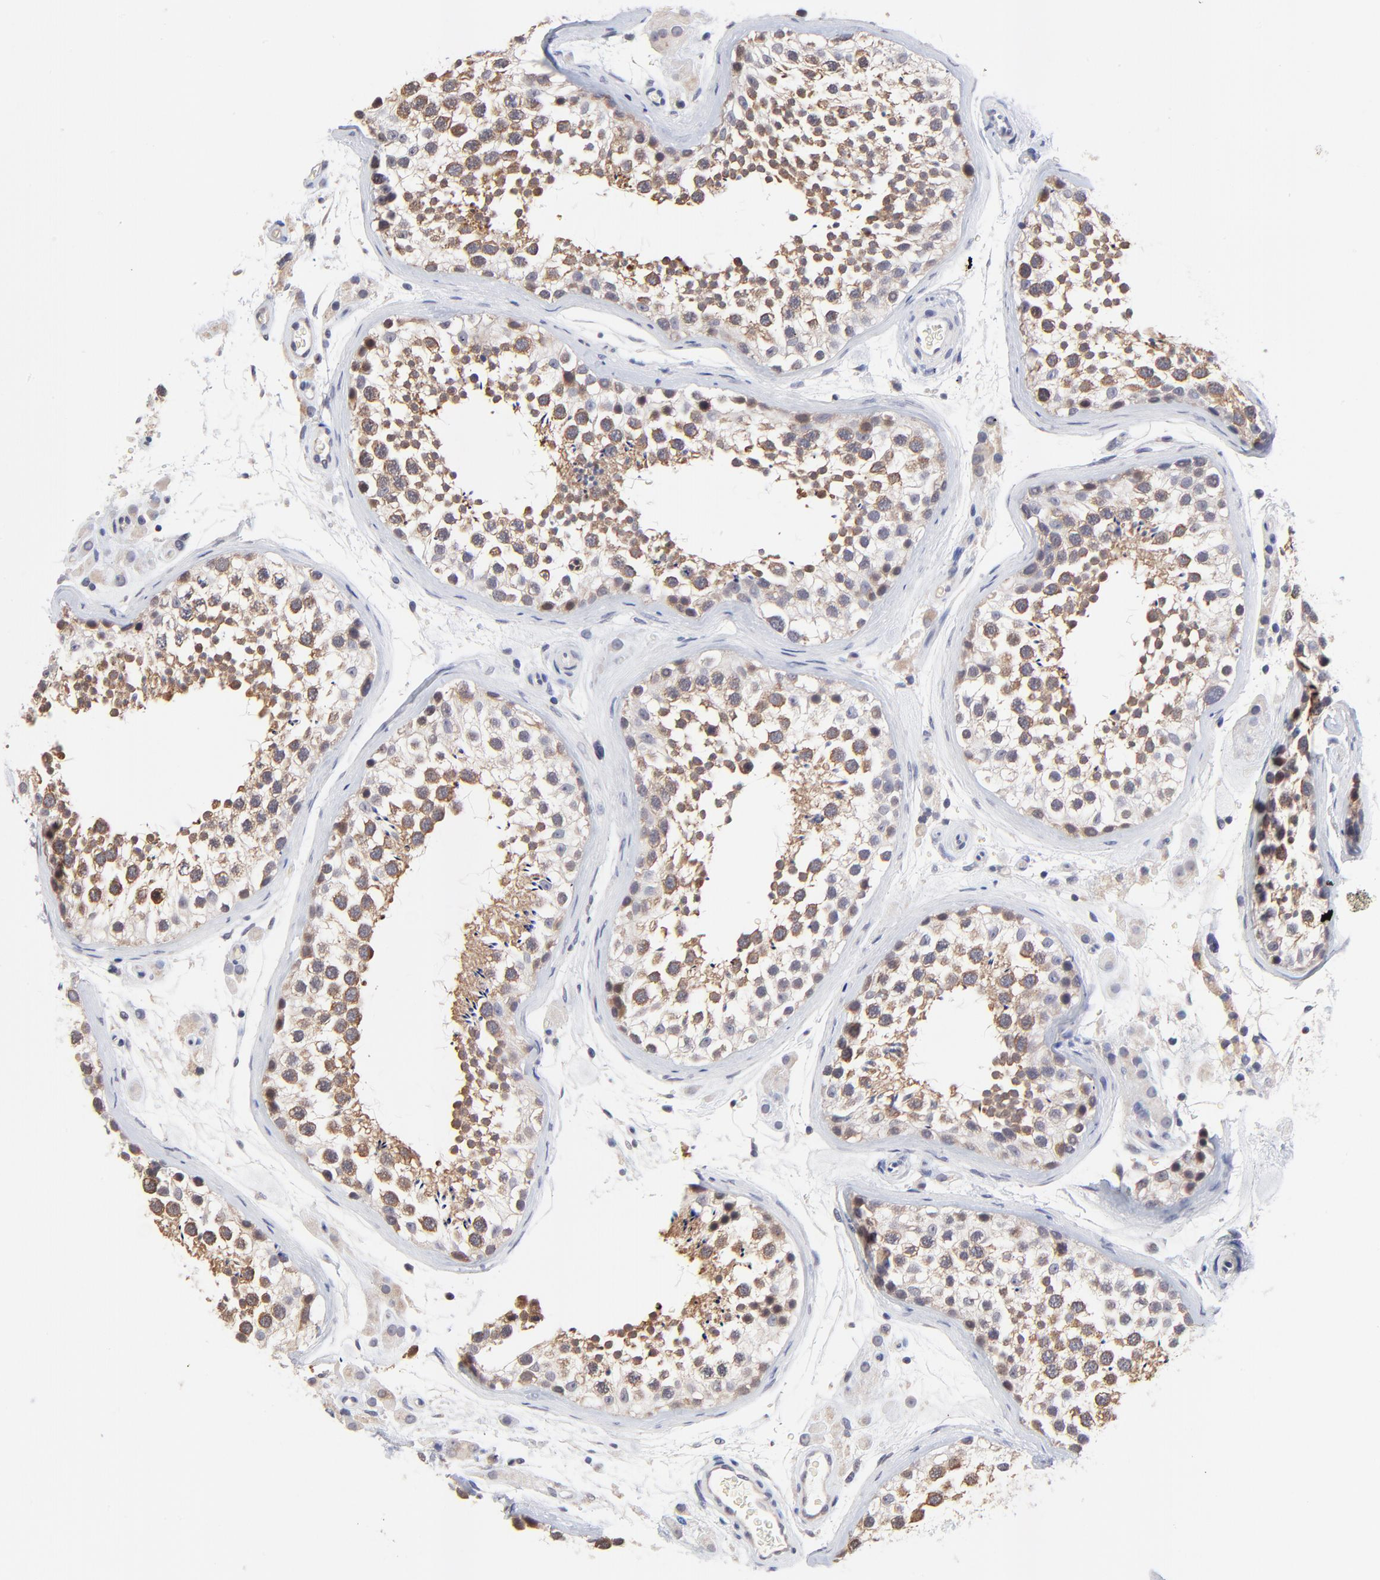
{"staining": {"intensity": "moderate", "quantity": "25%-75%", "location": "cytoplasmic/membranous"}, "tissue": "testis", "cell_type": "Cells in seminiferous ducts", "image_type": "normal", "snomed": [{"axis": "morphology", "description": "Normal tissue, NOS"}, {"axis": "topography", "description": "Testis"}], "caption": "The micrograph shows a brown stain indicating the presence of a protein in the cytoplasmic/membranous of cells in seminiferous ducts in testis.", "gene": "FBXO8", "patient": {"sex": "male", "age": 46}}